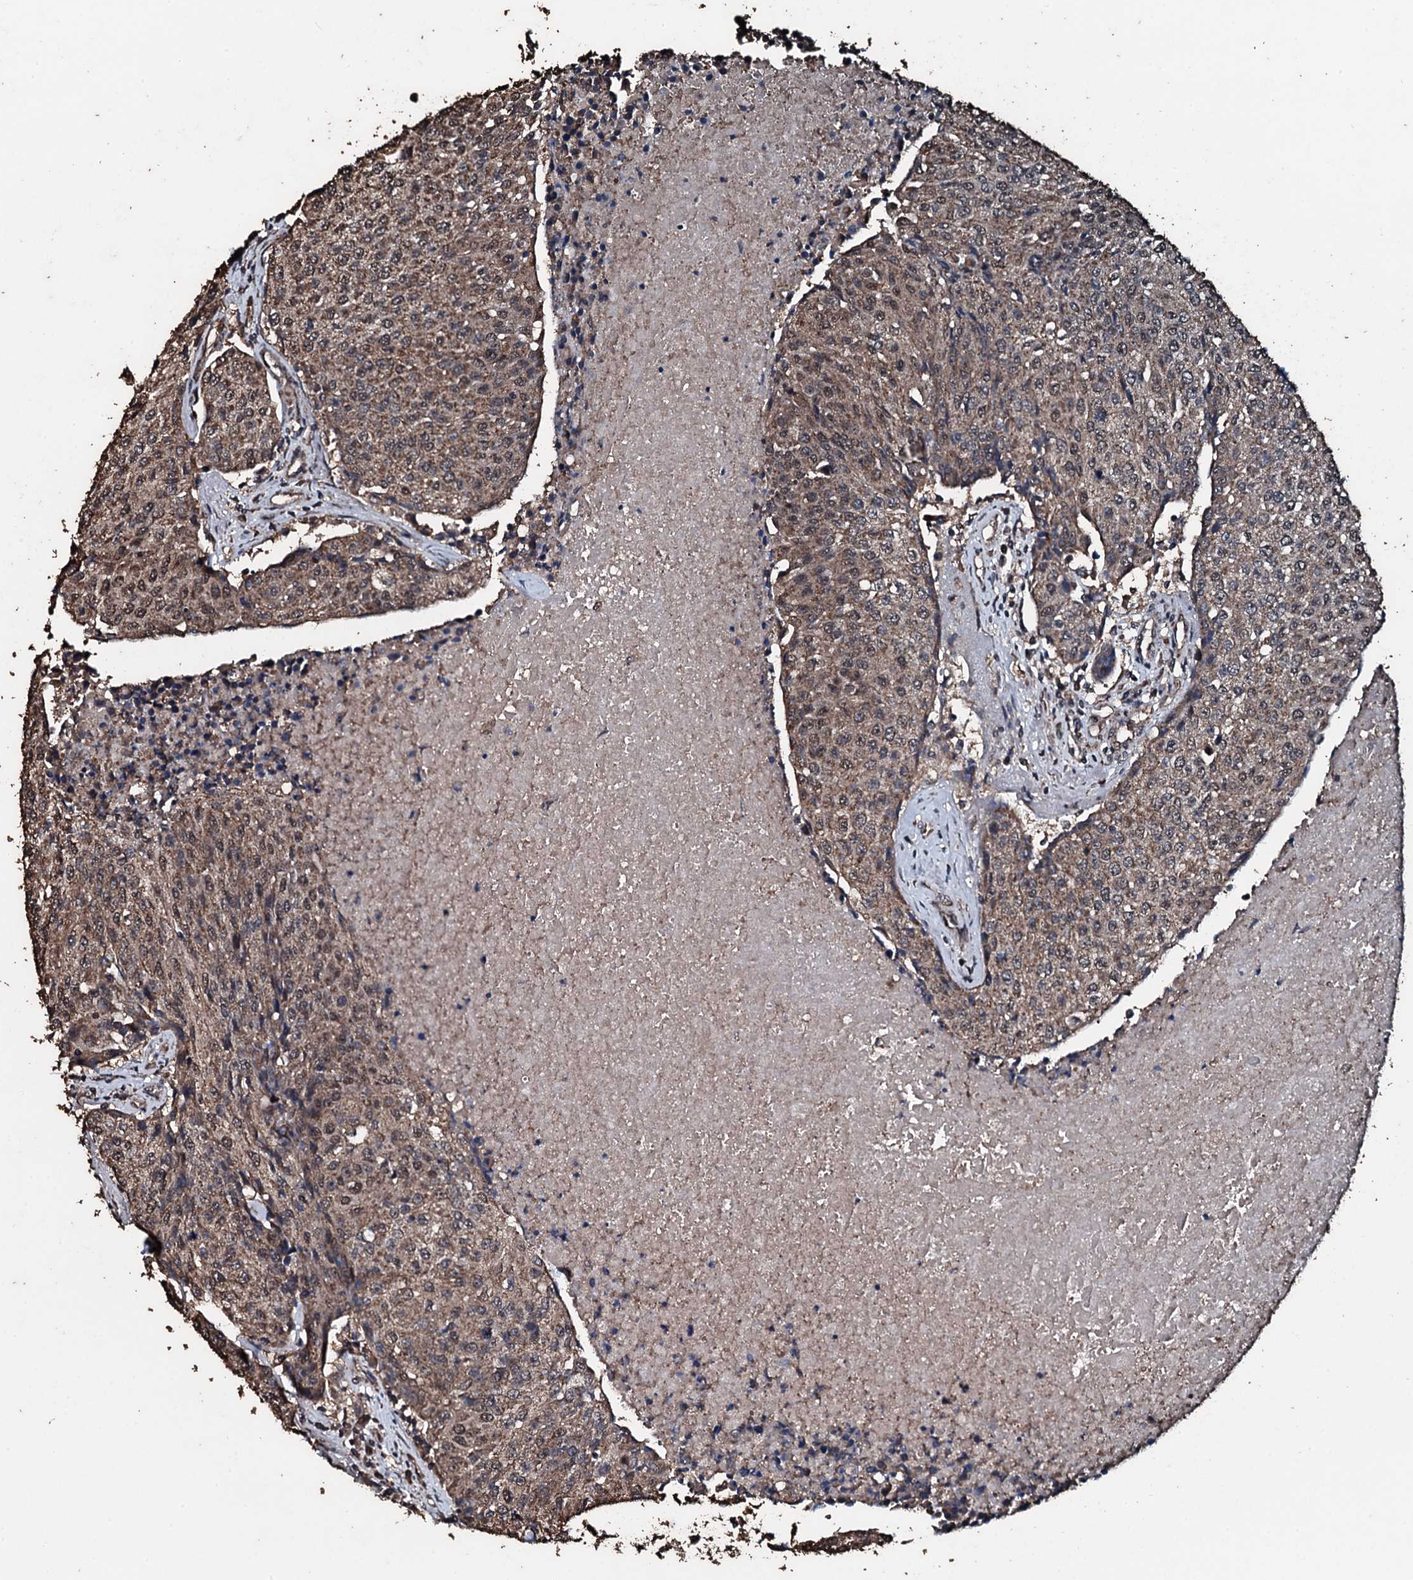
{"staining": {"intensity": "moderate", "quantity": "25%-75%", "location": "cytoplasmic/membranous"}, "tissue": "urothelial cancer", "cell_type": "Tumor cells", "image_type": "cancer", "snomed": [{"axis": "morphology", "description": "Urothelial carcinoma, High grade"}, {"axis": "topography", "description": "Urinary bladder"}], "caption": "There is medium levels of moderate cytoplasmic/membranous positivity in tumor cells of urothelial cancer, as demonstrated by immunohistochemical staining (brown color).", "gene": "FAAP24", "patient": {"sex": "female", "age": 85}}